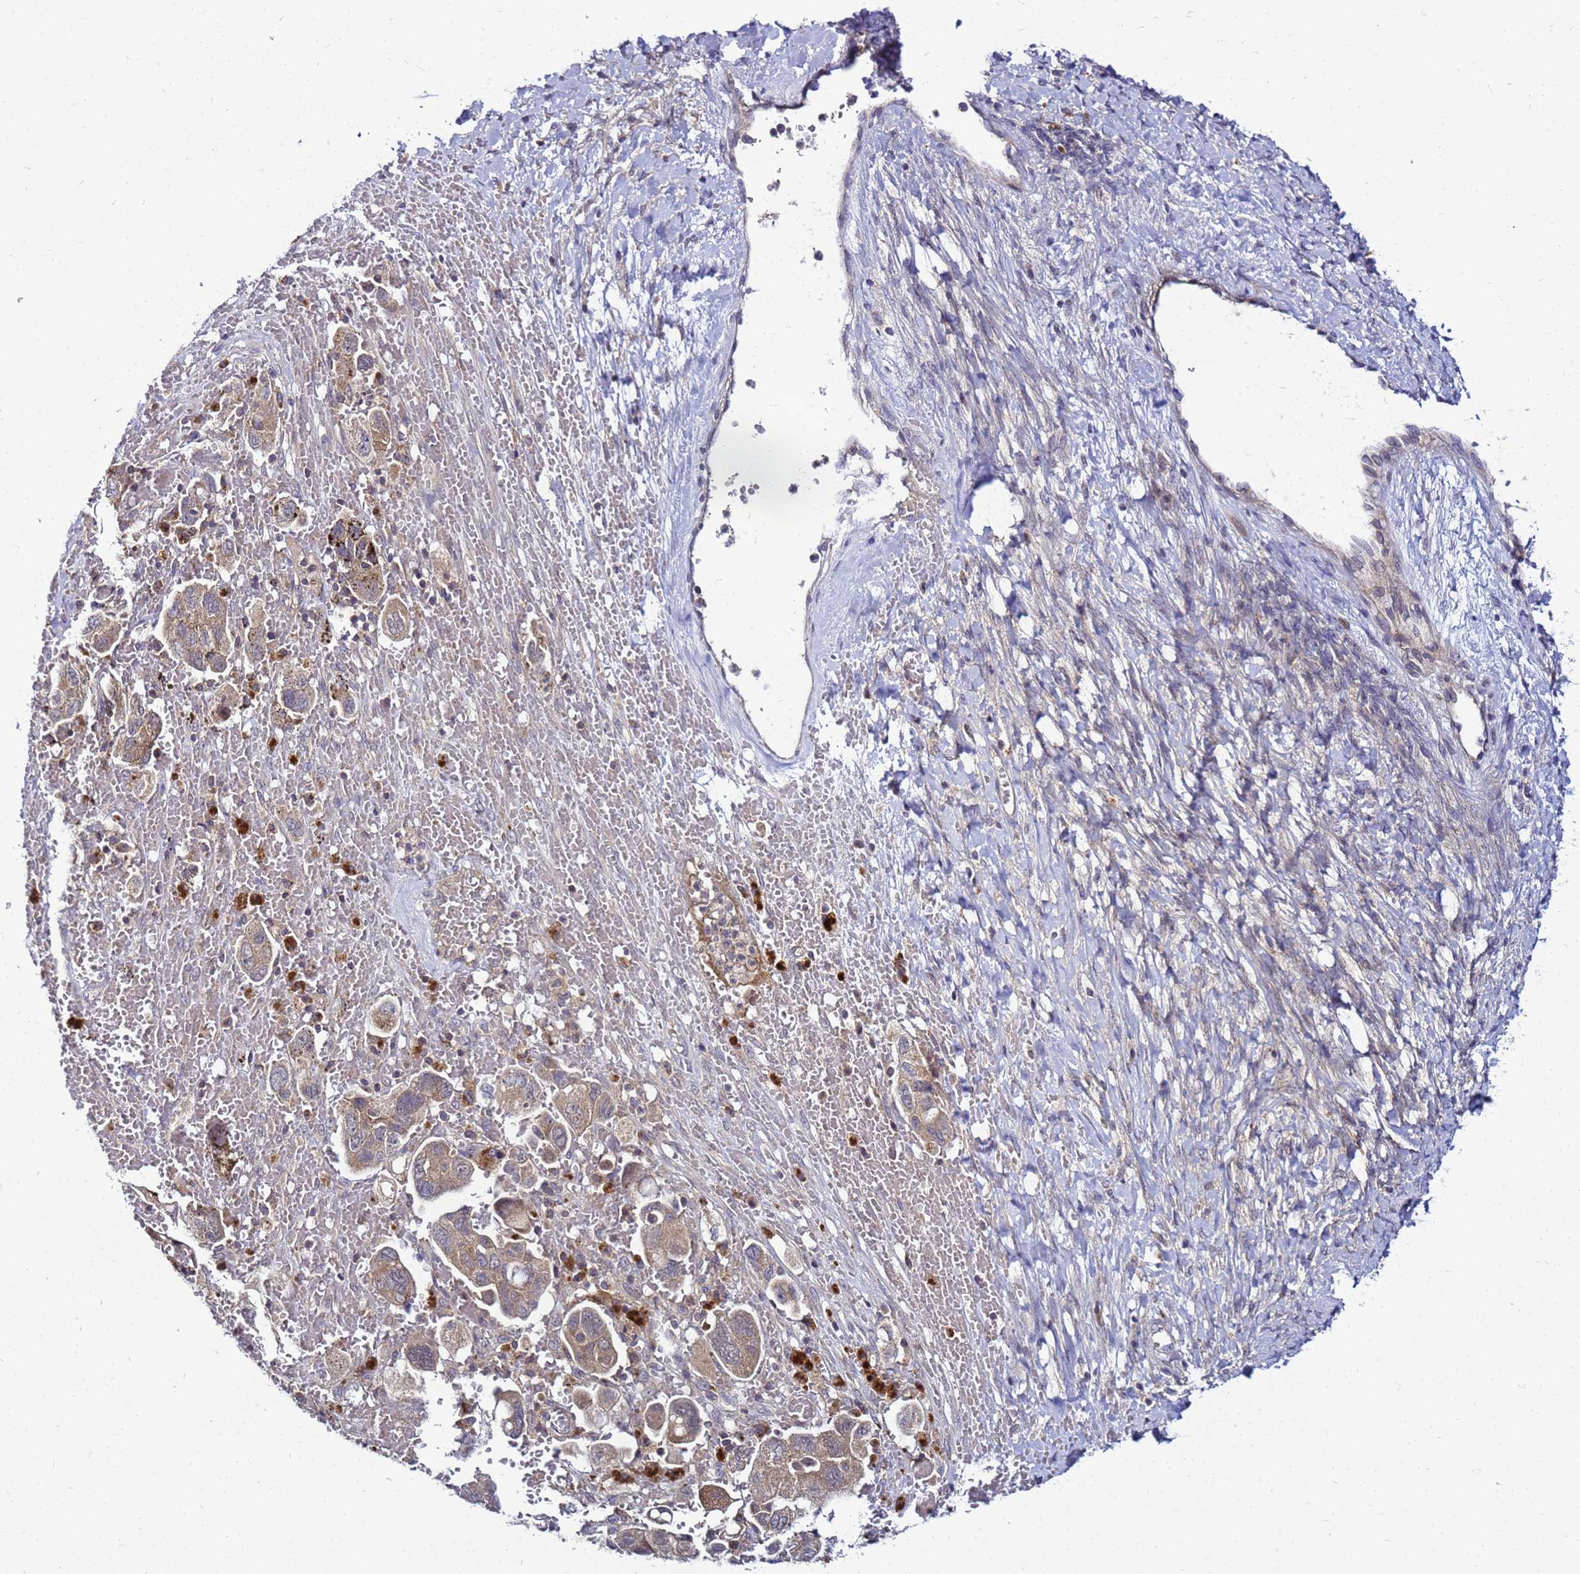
{"staining": {"intensity": "weak", "quantity": "25%-75%", "location": "cytoplasmic/membranous"}, "tissue": "ovarian cancer", "cell_type": "Tumor cells", "image_type": "cancer", "snomed": [{"axis": "morphology", "description": "Carcinoma, NOS"}, {"axis": "morphology", "description": "Cystadenocarcinoma, serous, NOS"}, {"axis": "topography", "description": "Ovary"}], "caption": "The histopathology image displays immunohistochemical staining of ovarian cancer. There is weak cytoplasmic/membranous positivity is present in approximately 25%-75% of tumor cells.", "gene": "SAT1", "patient": {"sex": "female", "age": 69}}